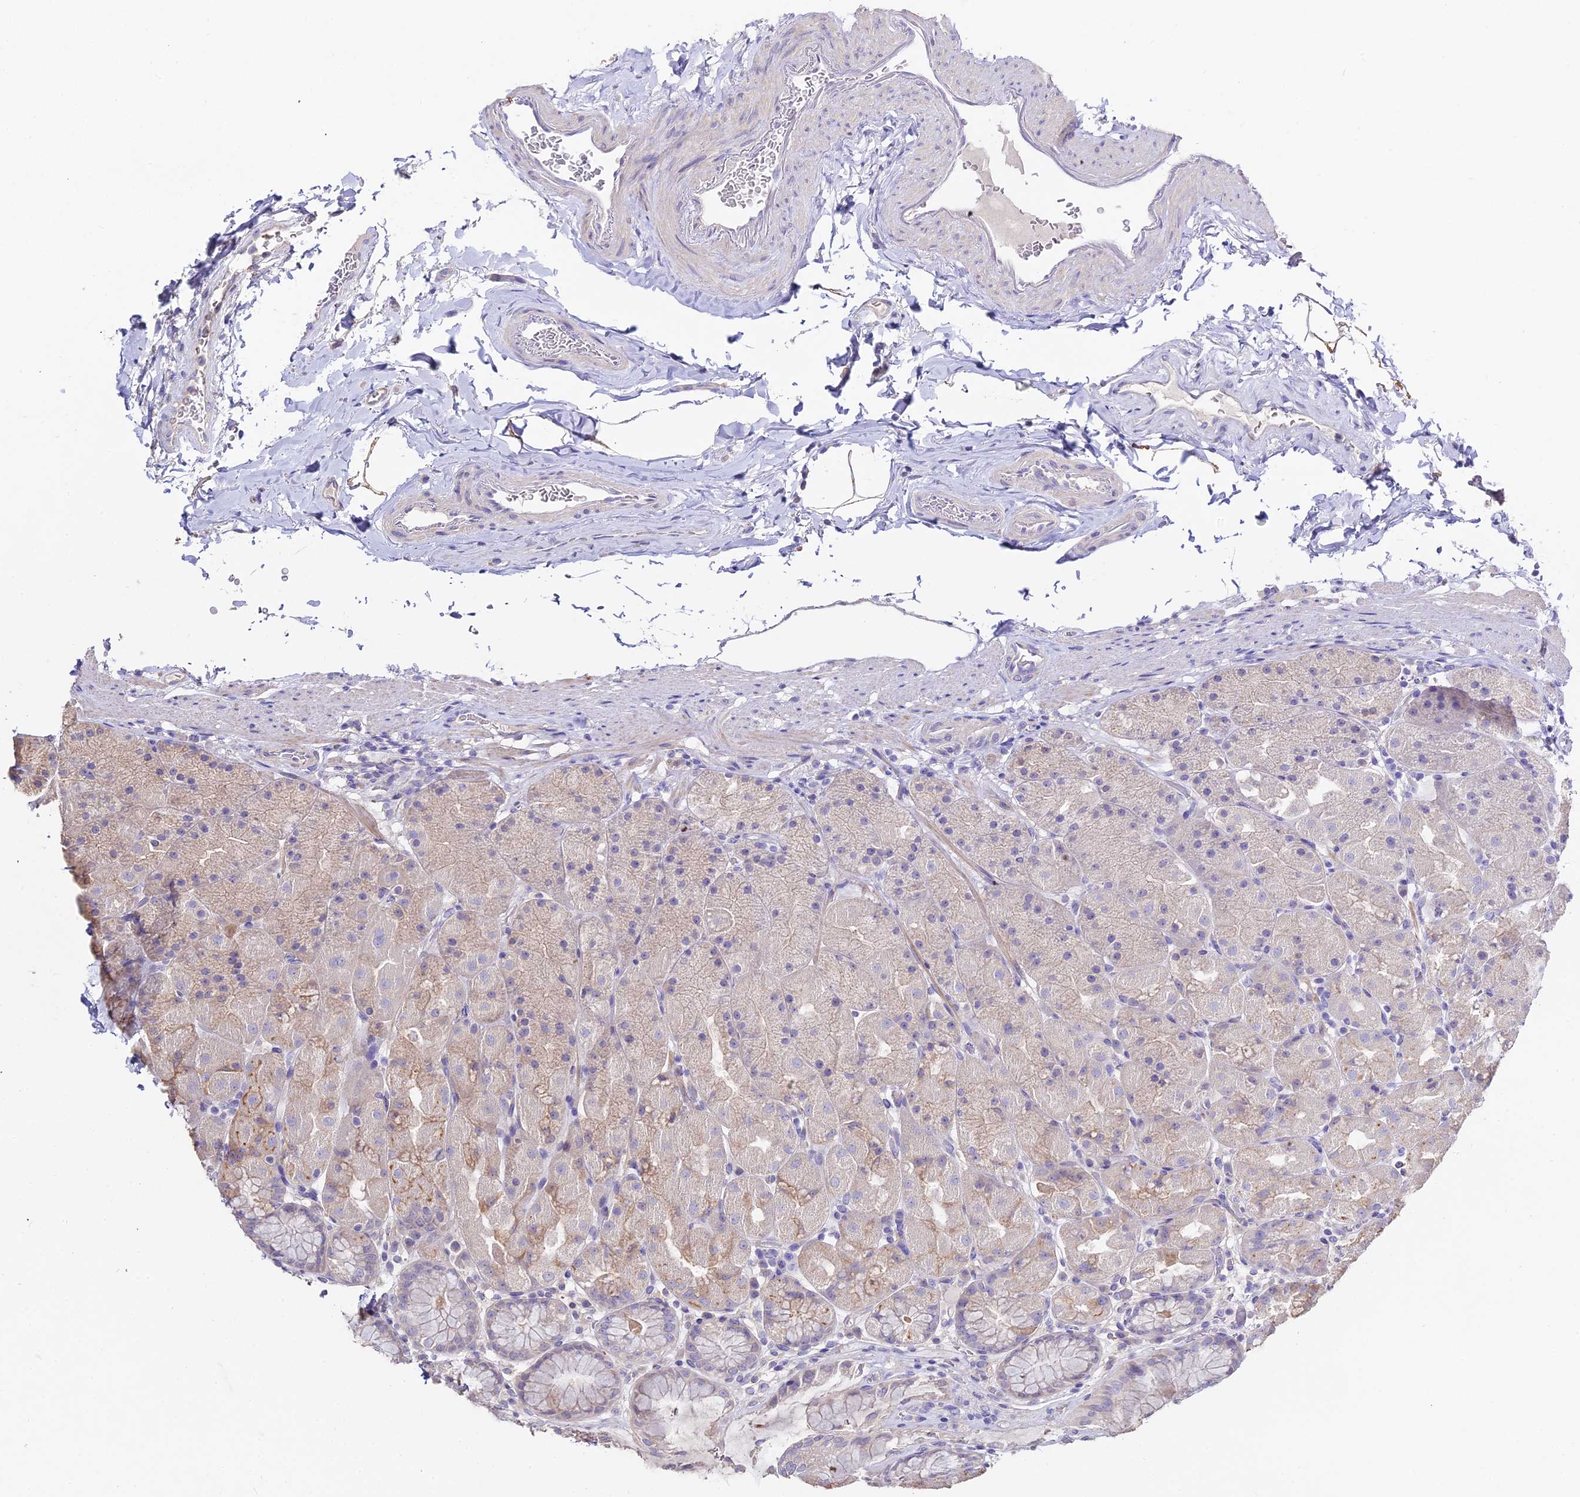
{"staining": {"intensity": "moderate", "quantity": "<25%", "location": "cytoplasmic/membranous"}, "tissue": "stomach", "cell_type": "Glandular cells", "image_type": "normal", "snomed": [{"axis": "morphology", "description": "Normal tissue, NOS"}, {"axis": "topography", "description": "Stomach, upper"}, {"axis": "topography", "description": "Stomach, lower"}], "caption": "A low amount of moderate cytoplasmic/membranous positivity is seen in approximately <25% of glandular cells in normal stomach. Immunohistochemistry stains the protein in brown and the nuclei are stained blue.", "gene": "GLYAT", "patient": {"sex": "male", "age": 67}}